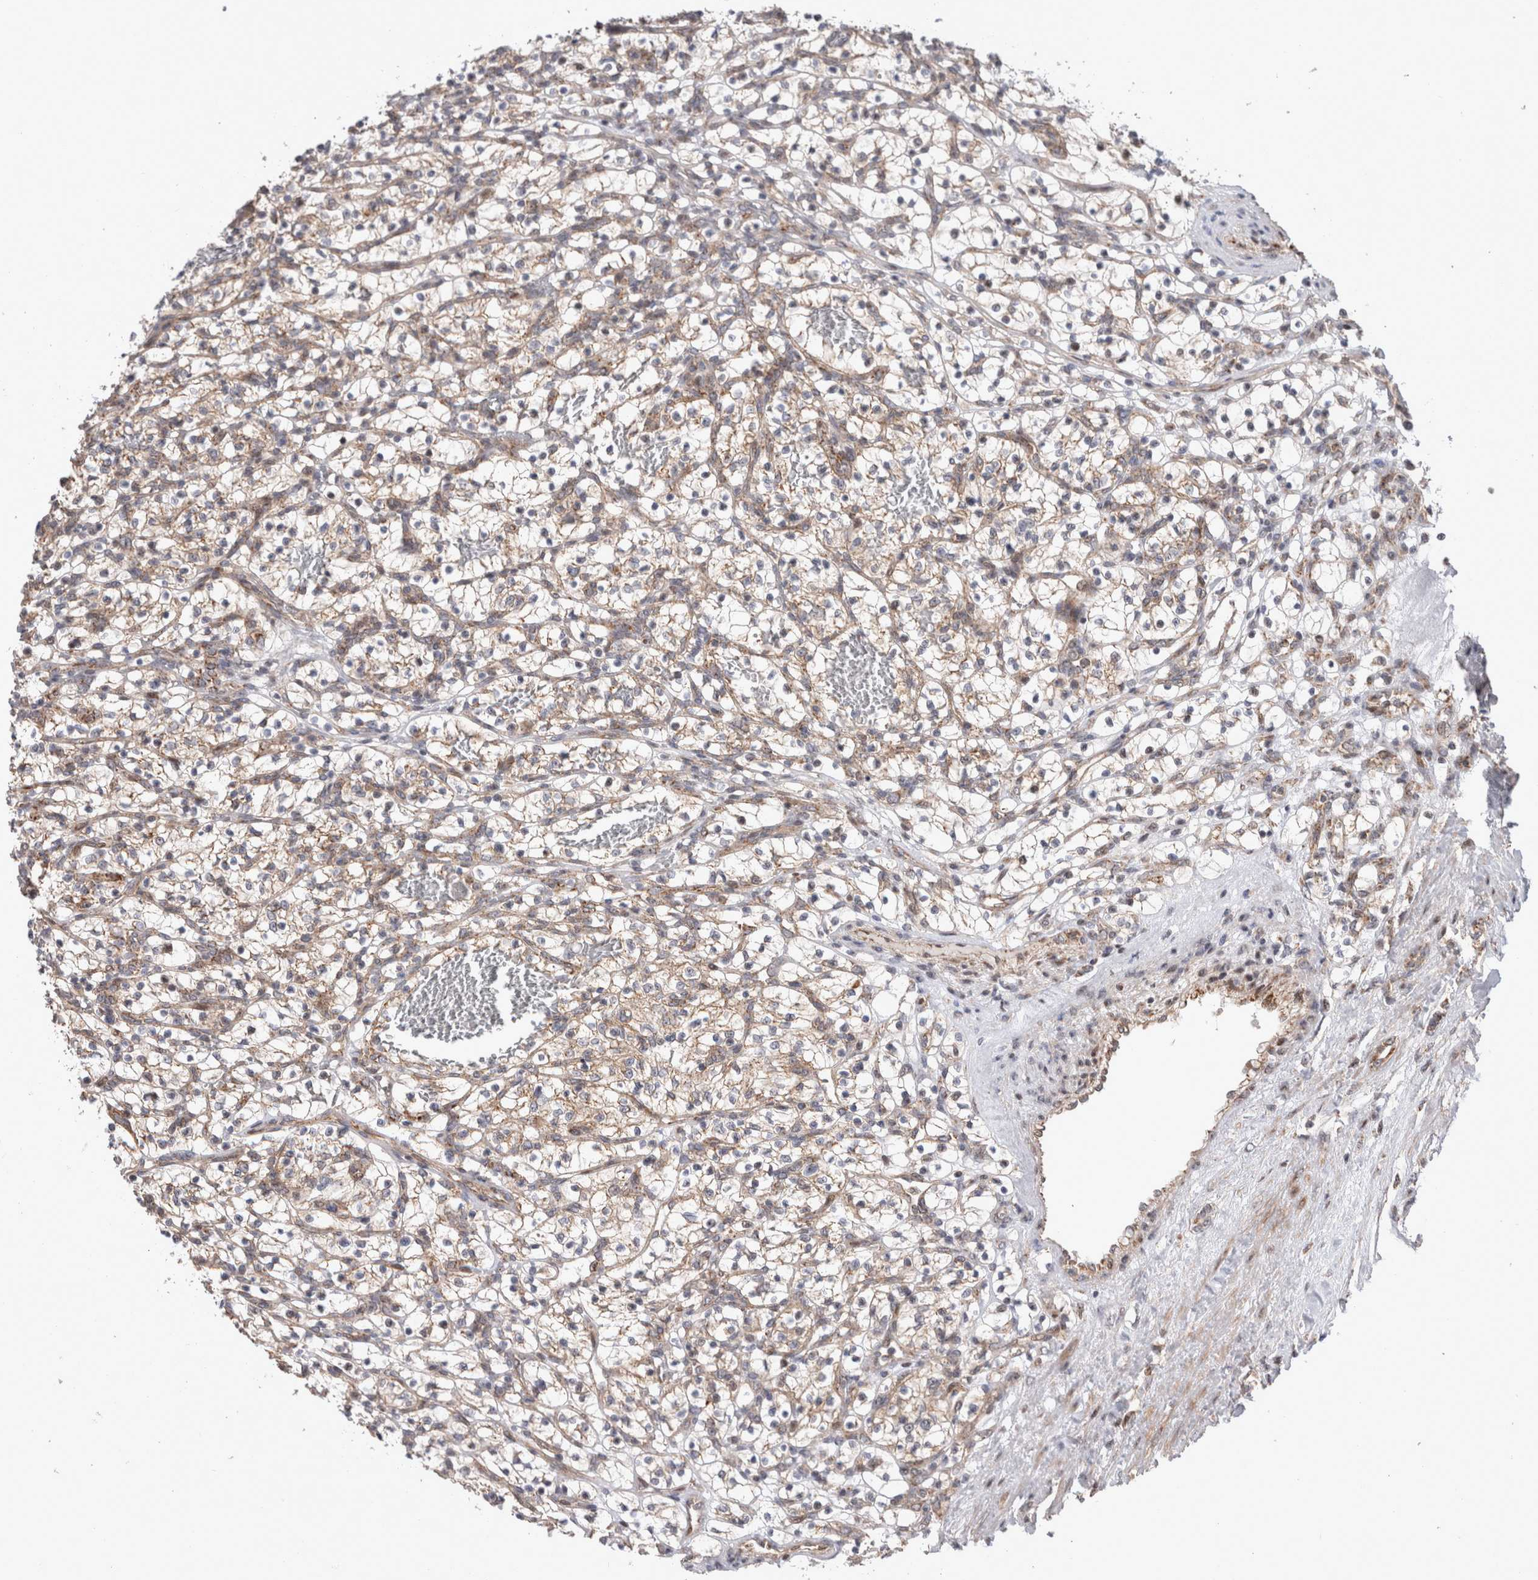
{"staining": {"intensity": "weak", "quantity": ">75%", "location": "cytoplasmic/membranous"}, "tissue": "renal cancer", "cell_type": "Tumor cells", "image_type": "cancer", "snomed": [{"axis": "morphology", "description": "Adenocarcinoma, NOS"}, {"axis": "topography", "description": "Kidney"}], "caption": "Human renal adenocarcinoma stained with a protein marker exhibits weak staining in tumor cells.", "gene": "MRPL37", "patient": {"sex": "female", "age": 57}}